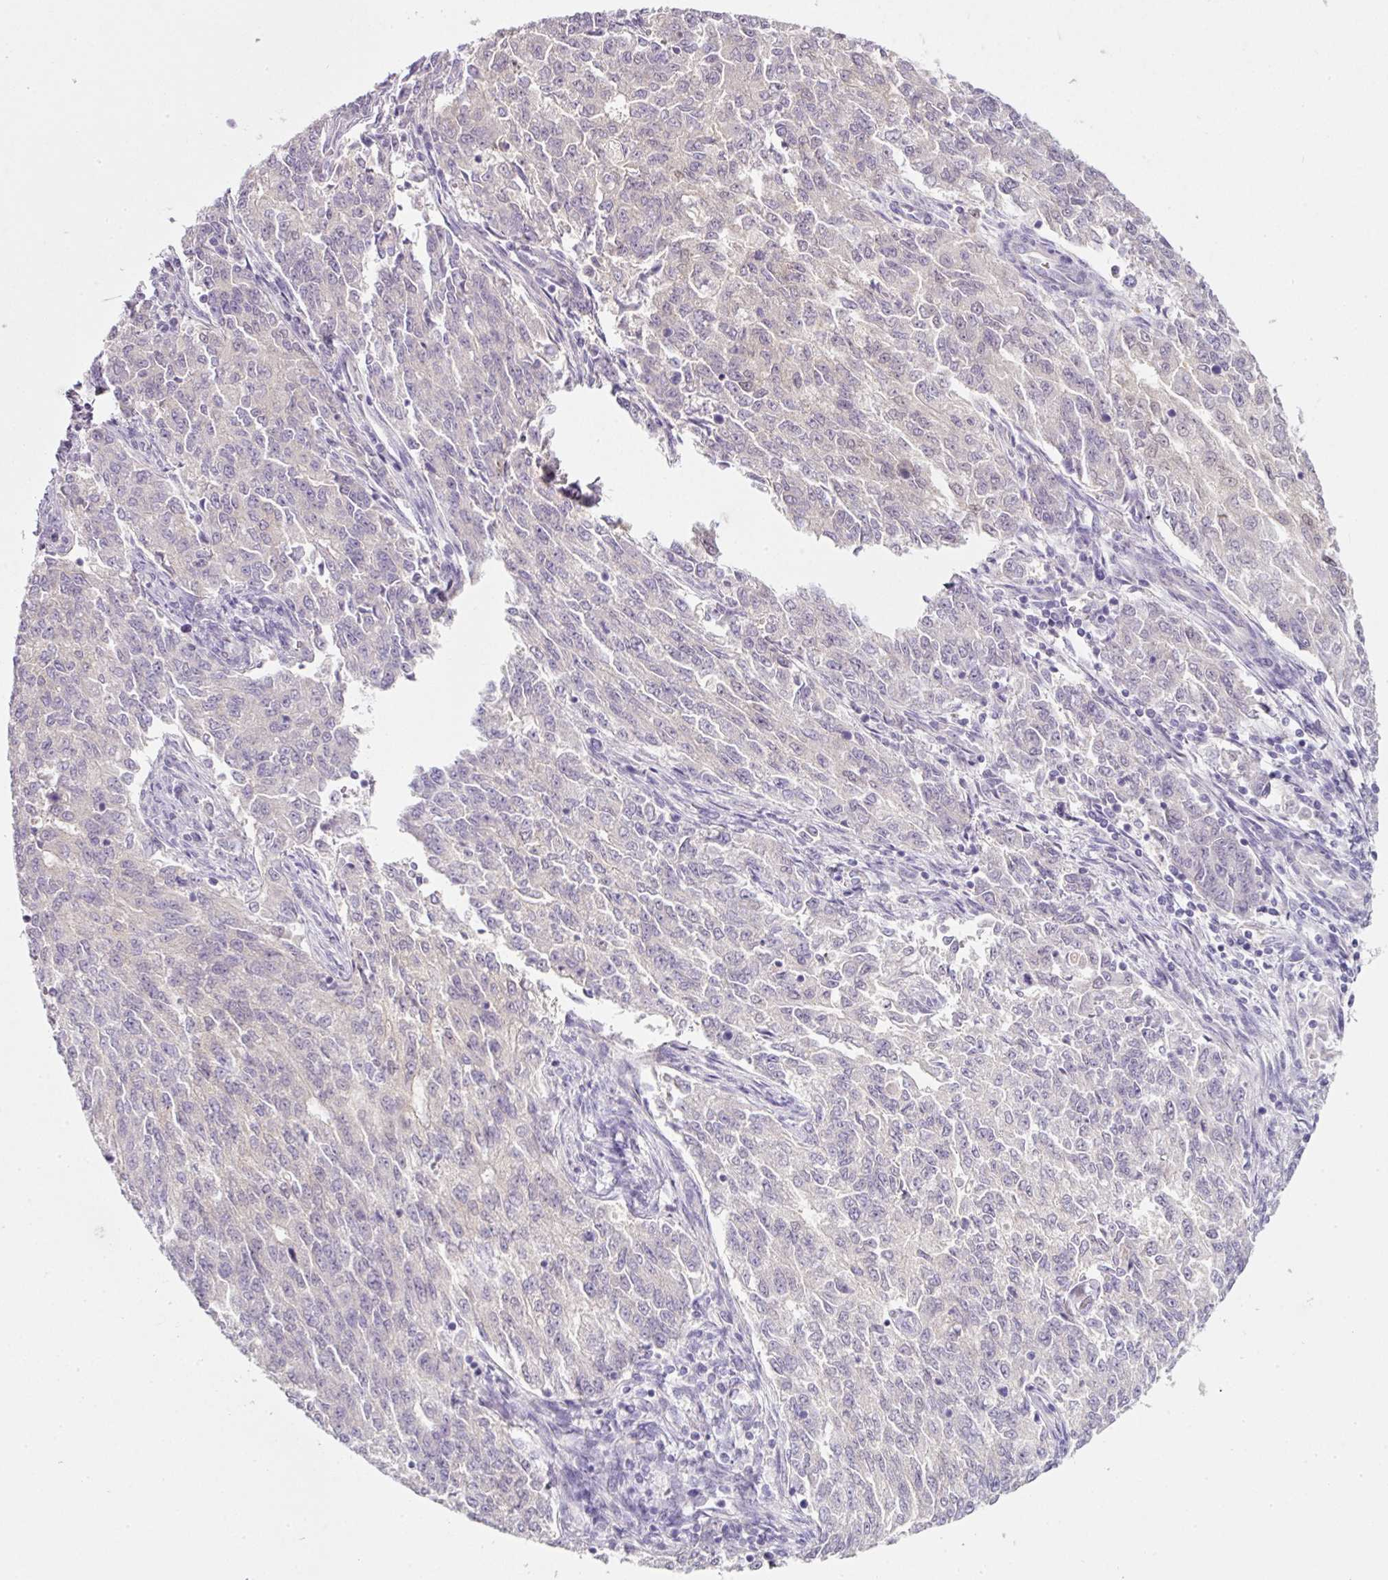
{"staining": {"intensity": "negative", "quantity": "none", "location": "none"}, "tissue": "endometrial cancer", "cell_type": "Tumor cells", "image_type": "cancer", "snomed": [{"axis": "morphology", "description": "Adenocarcinoma, NOS"}, {"axis": "topography", "description": "Endometrium"}], "caption": "Protein analysis of endometrial adenocarcinoma displays no significant staining in tumor cells.", "gene": "SLC2A2", "patient": {"sex": "female", "age": 50}}